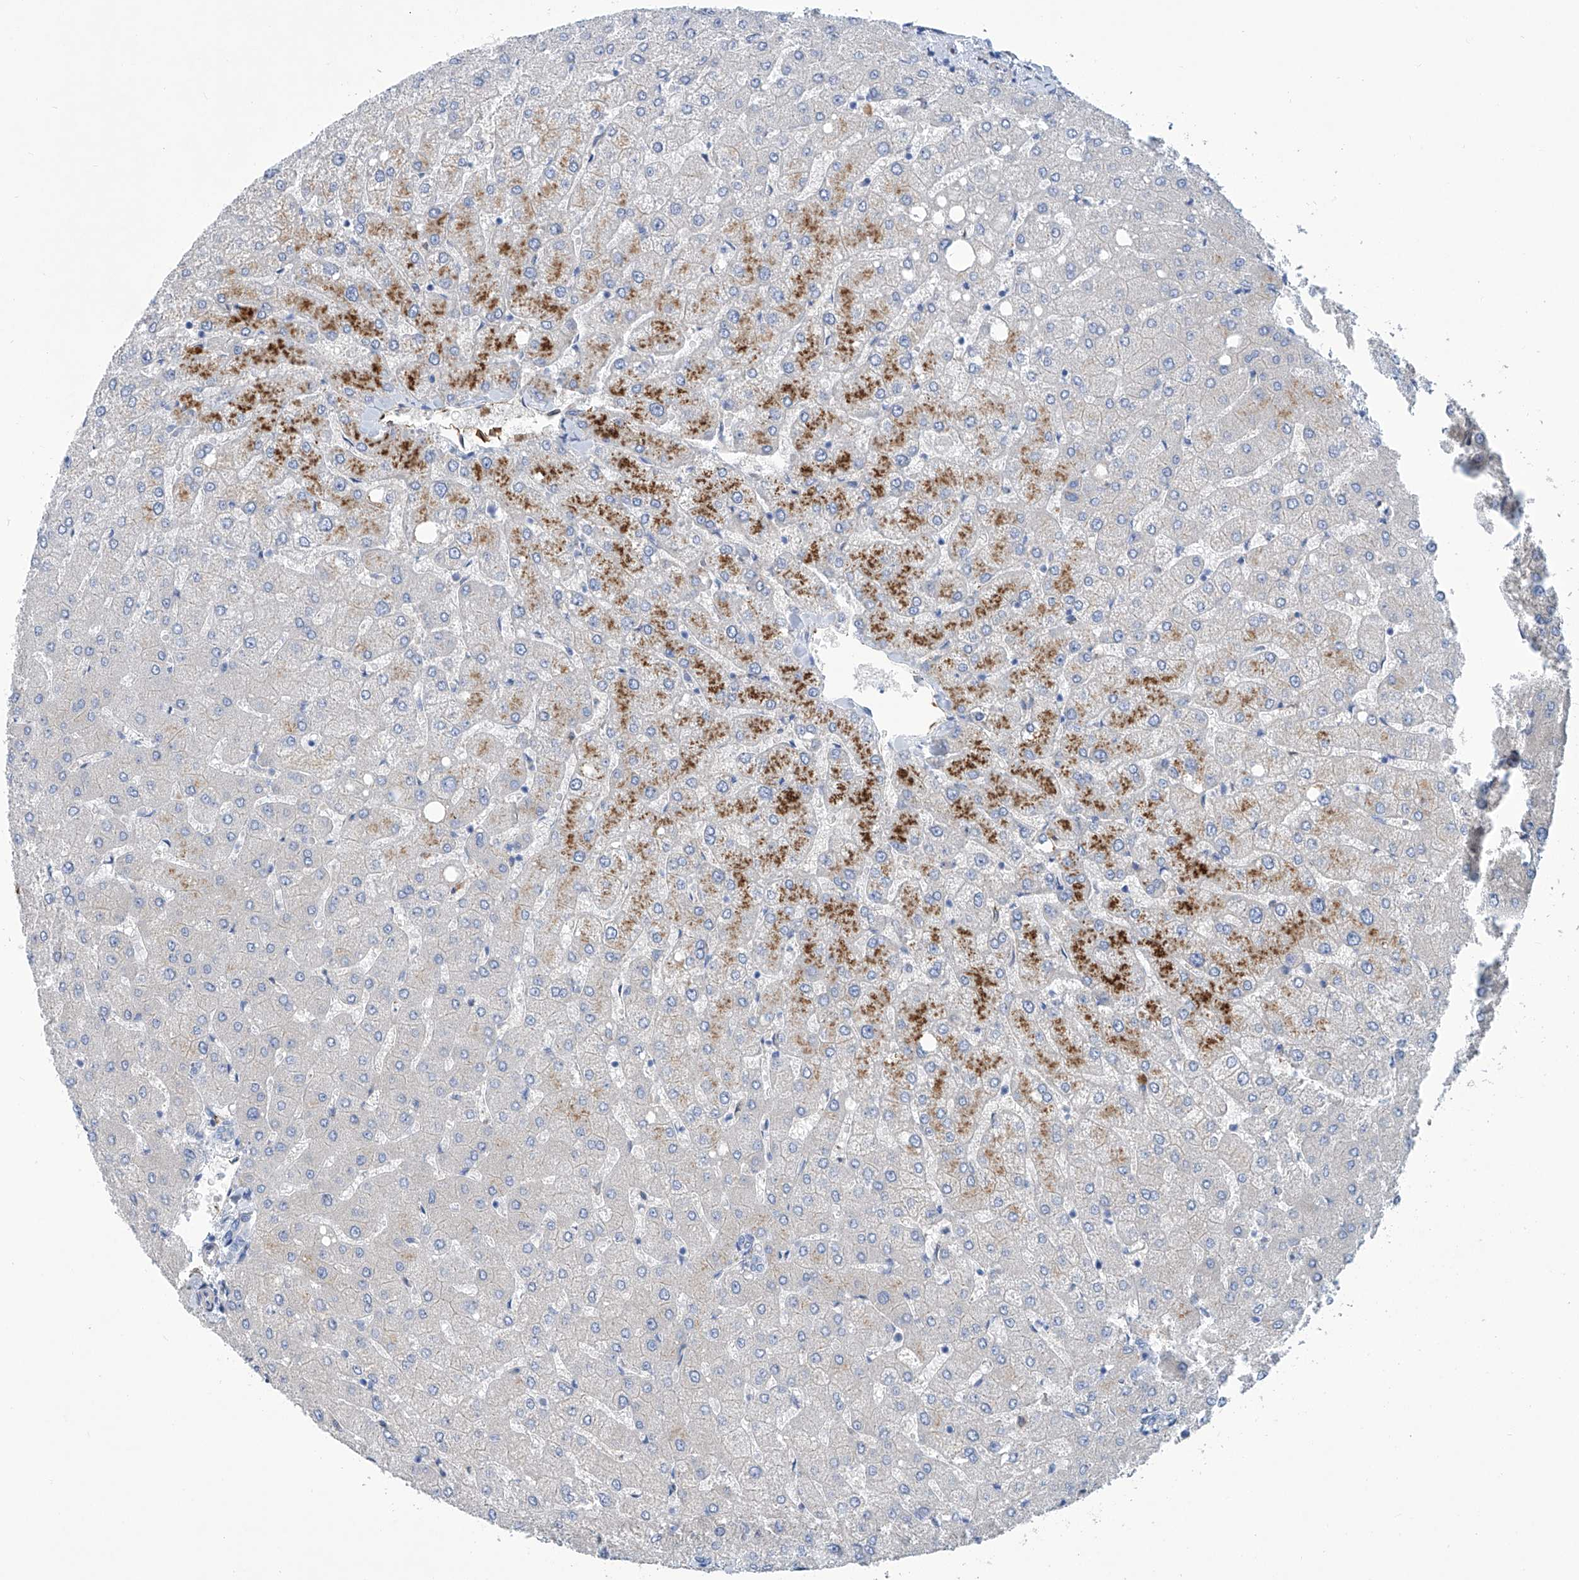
{"staining": {"intensity": "negative", "quantity": "none", "location": "none"}, "tissue": "liver", "cell_type": "Cholangiocytes", "image_type": "normal", "snomed": [{"axis": "morphology", "description": "Normal tissue, NOS"}, {"axis": "topography", "description": "Liver"}], "caption": "Liver stained for a protein using IHC exhibits no expression cholangiocytes.", "gene": "TNN", "patient": {"sex": "female", "age": 54}}